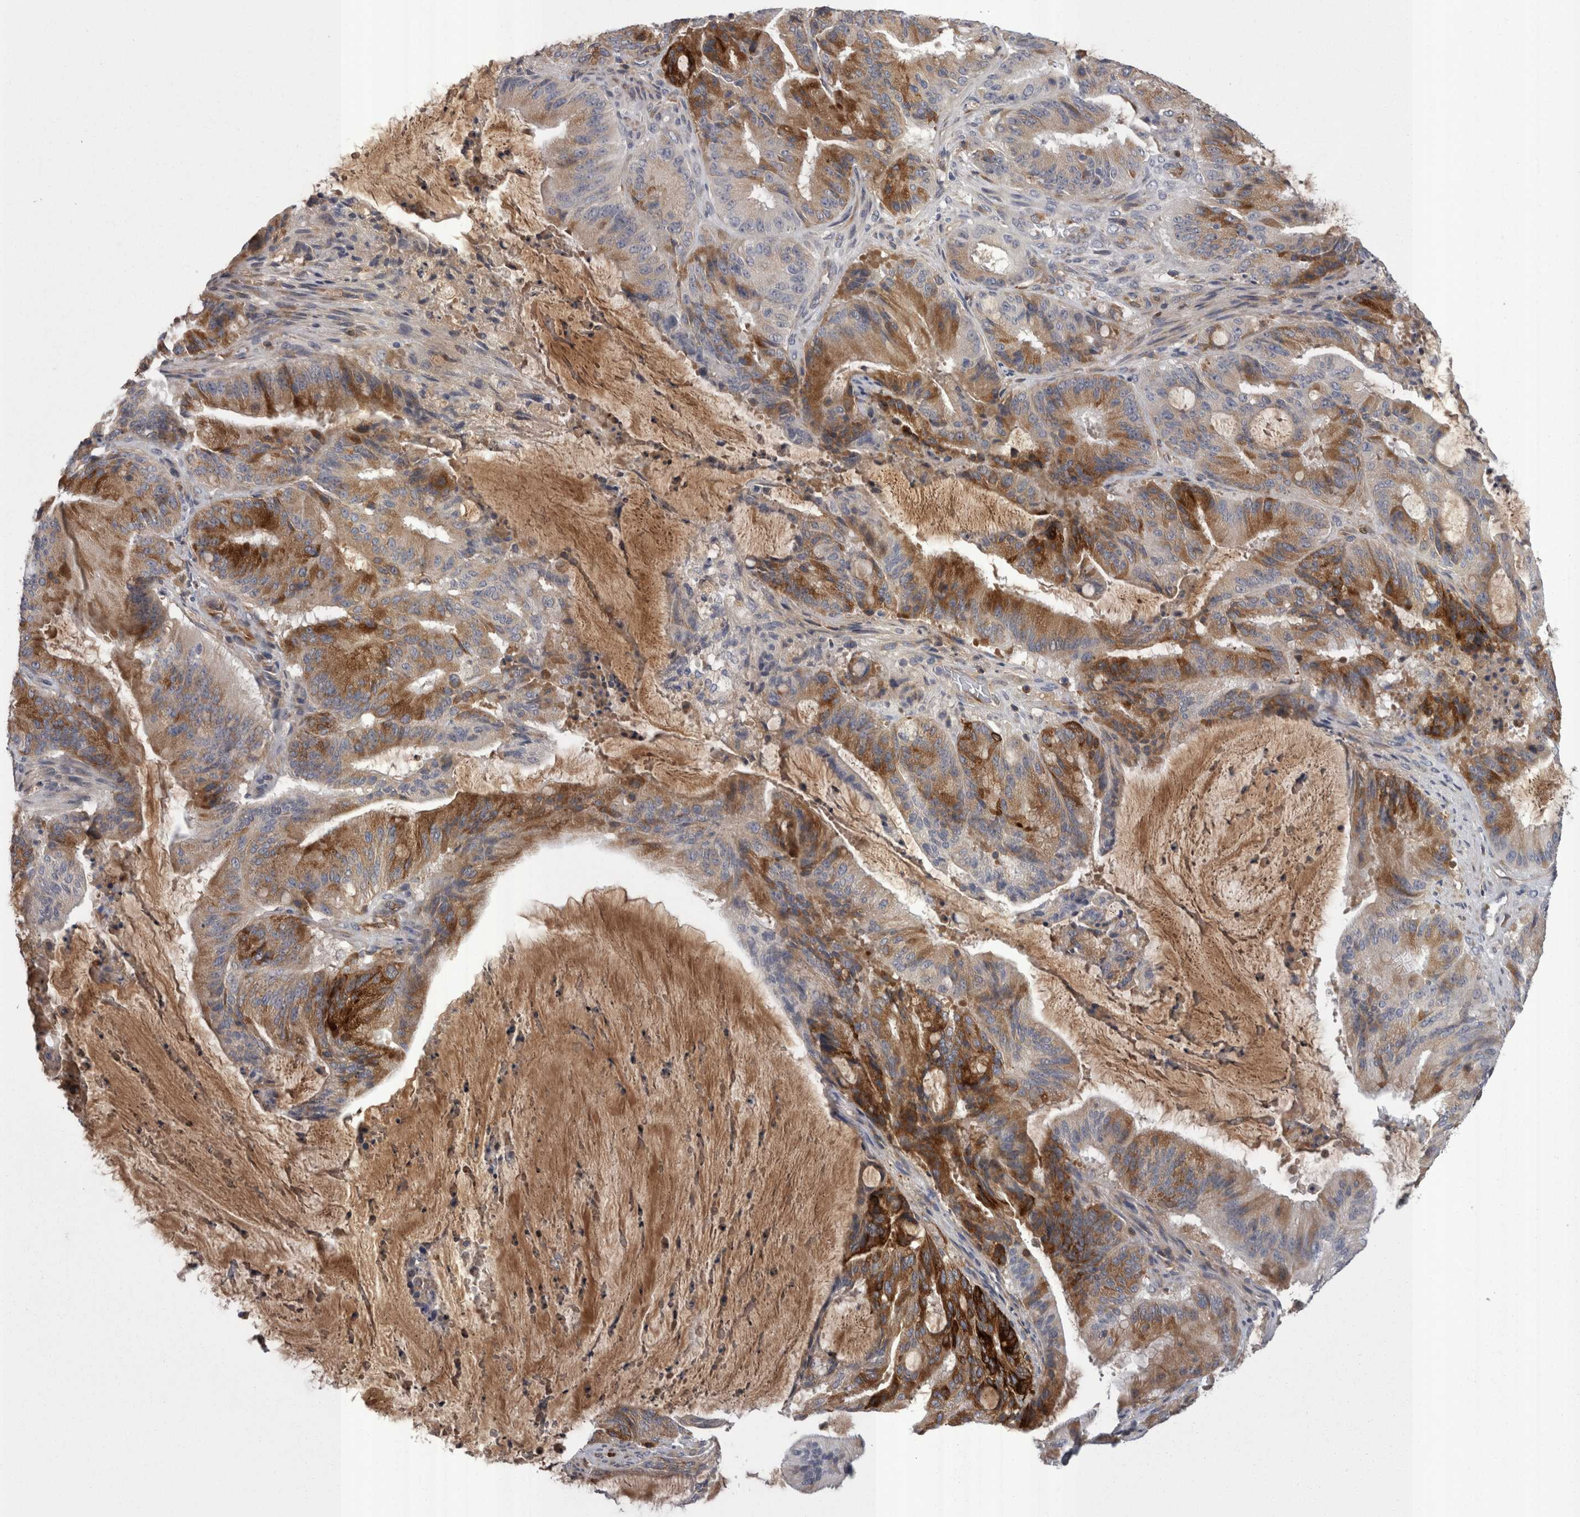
{"staining": {"intensity": "strong", "quantity": "25%-75%", "location": "cytoplasmic/membranous"}, "tissue": "liver cancer", "cell_type": "Tumor cells", "image_type": "cancer", "snomed": [{"axis": "morphology", "description": "Normal tissue, NOS"}, {"axis": "morphology", "description": "Cholangiocarcinoma"}, {"axis": "topography", "description": "Liver"}, {"axis": "topography", "description": "Peripheral nerve tissue"}], "caption": "High-magnification brightfield microscopy of liver cancer stained with DAB (3,3'-diaminobenzidine) (brown) and counterstained with hematoxylin (blue). tumor cells exhibit strong cytoplasmic/membranous expression is identified in about25%-75% of cells.", "gene": "STC1", "patient": {"sex": "female", "age": 73}}